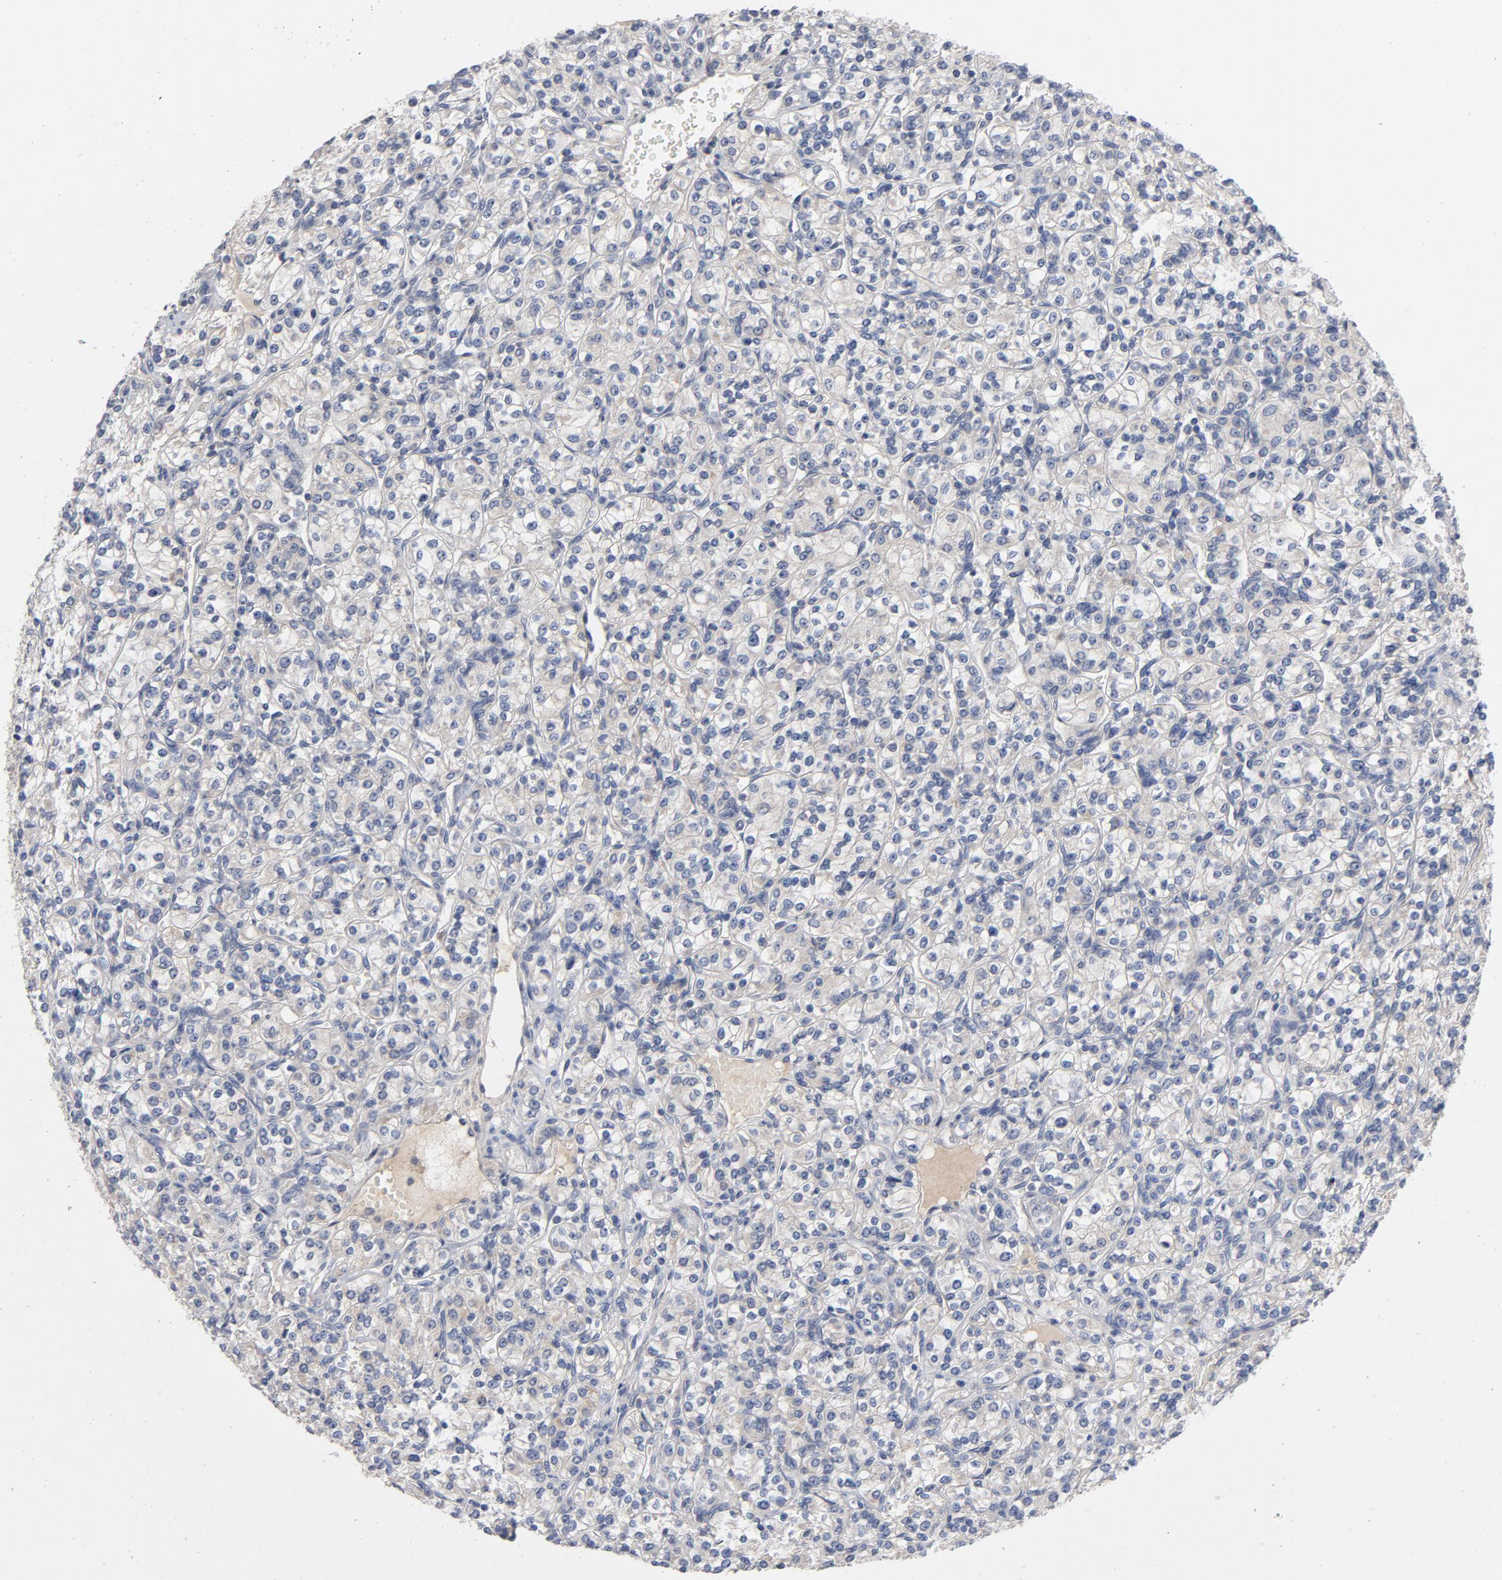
{"staining": {"intensity": "weak", "quantity": "25%-75%", "location": "cytoplasmic/membranous"}, "tissue": "renal cancer", "cell_type": "Tumor cells", "image_type": "cancer", "snomed": [{"axis": "morphology", "description": "Adenocarcinoma, NOS"}, {"axis": "topography", "description": "Kidney"}], "caption": "Weak cytoplasmic/membranous staining for a protein is seen in about 25%-75% of tumor cells of adenocarcinoma (renal) using immunohistochemistry (IHC).", "gene": "CCDC134", "patient": {"sex": "male", "age": 77}}